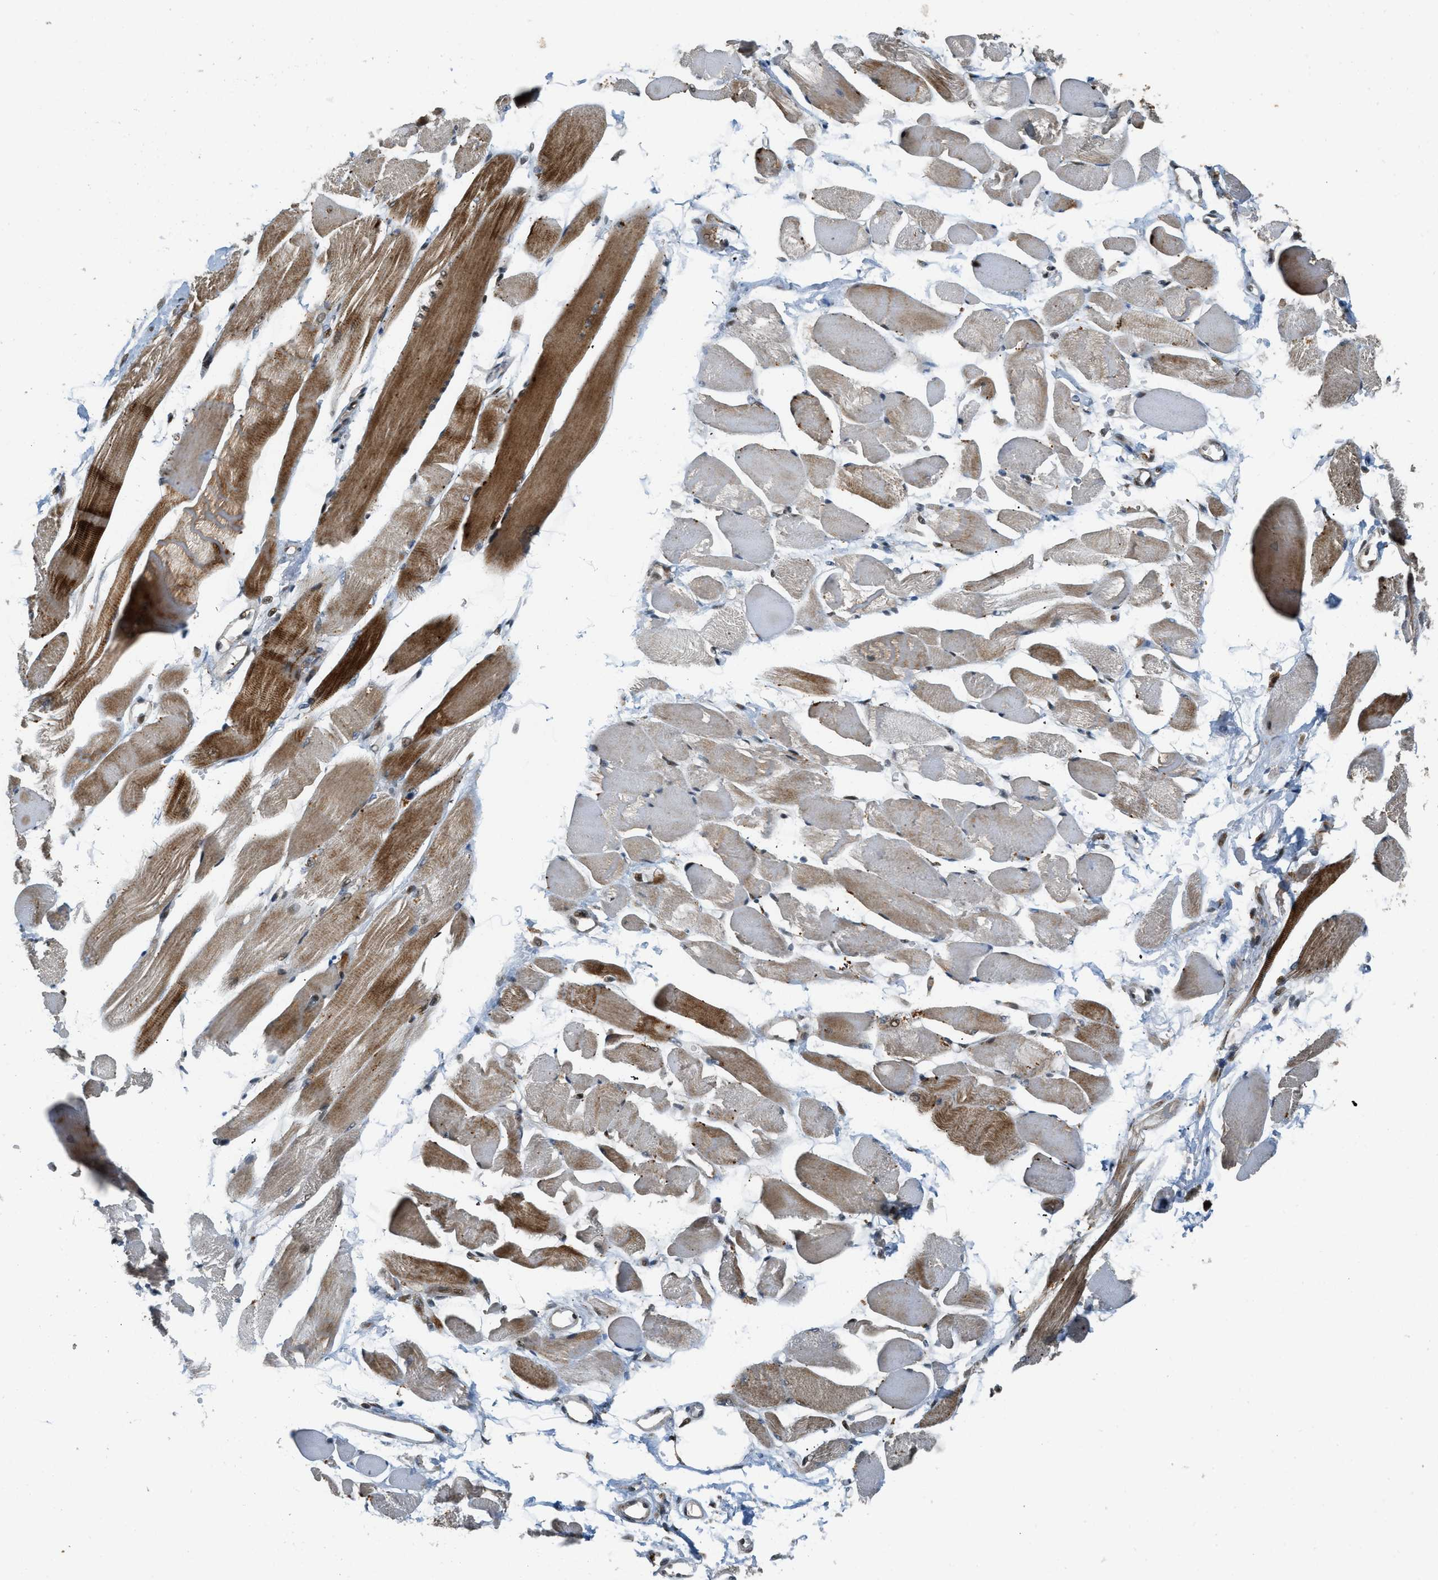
{"staining": {"intensity": "strong", "quantity": "25%-75%", "location": "cytoplasmic/membranous"}, "tissue": "skeletal muscle", "cell_type": "Myocytes", "image_type": "normal", "snomed": [{"axis": "morphology", "description": "Normal tissue, NOS"}, {"axis": "topography", "description": "Skeletal muscle"}, {"axis": "topography", "description": "Peripheral nerve tissue"}], "caption": "An image of human skeletal muscle stained for a protein exhibits strong cytoplasmic/membranous brown staining in myocytes. The staining was performed using DAB (3,3'-diaminobenzidine), with brown indicating positive protein expression. Nuclei are stained blue with hematoxylin.", "gene": "TRAPPC14", "patient": {"sex": "female", "age": 84}}